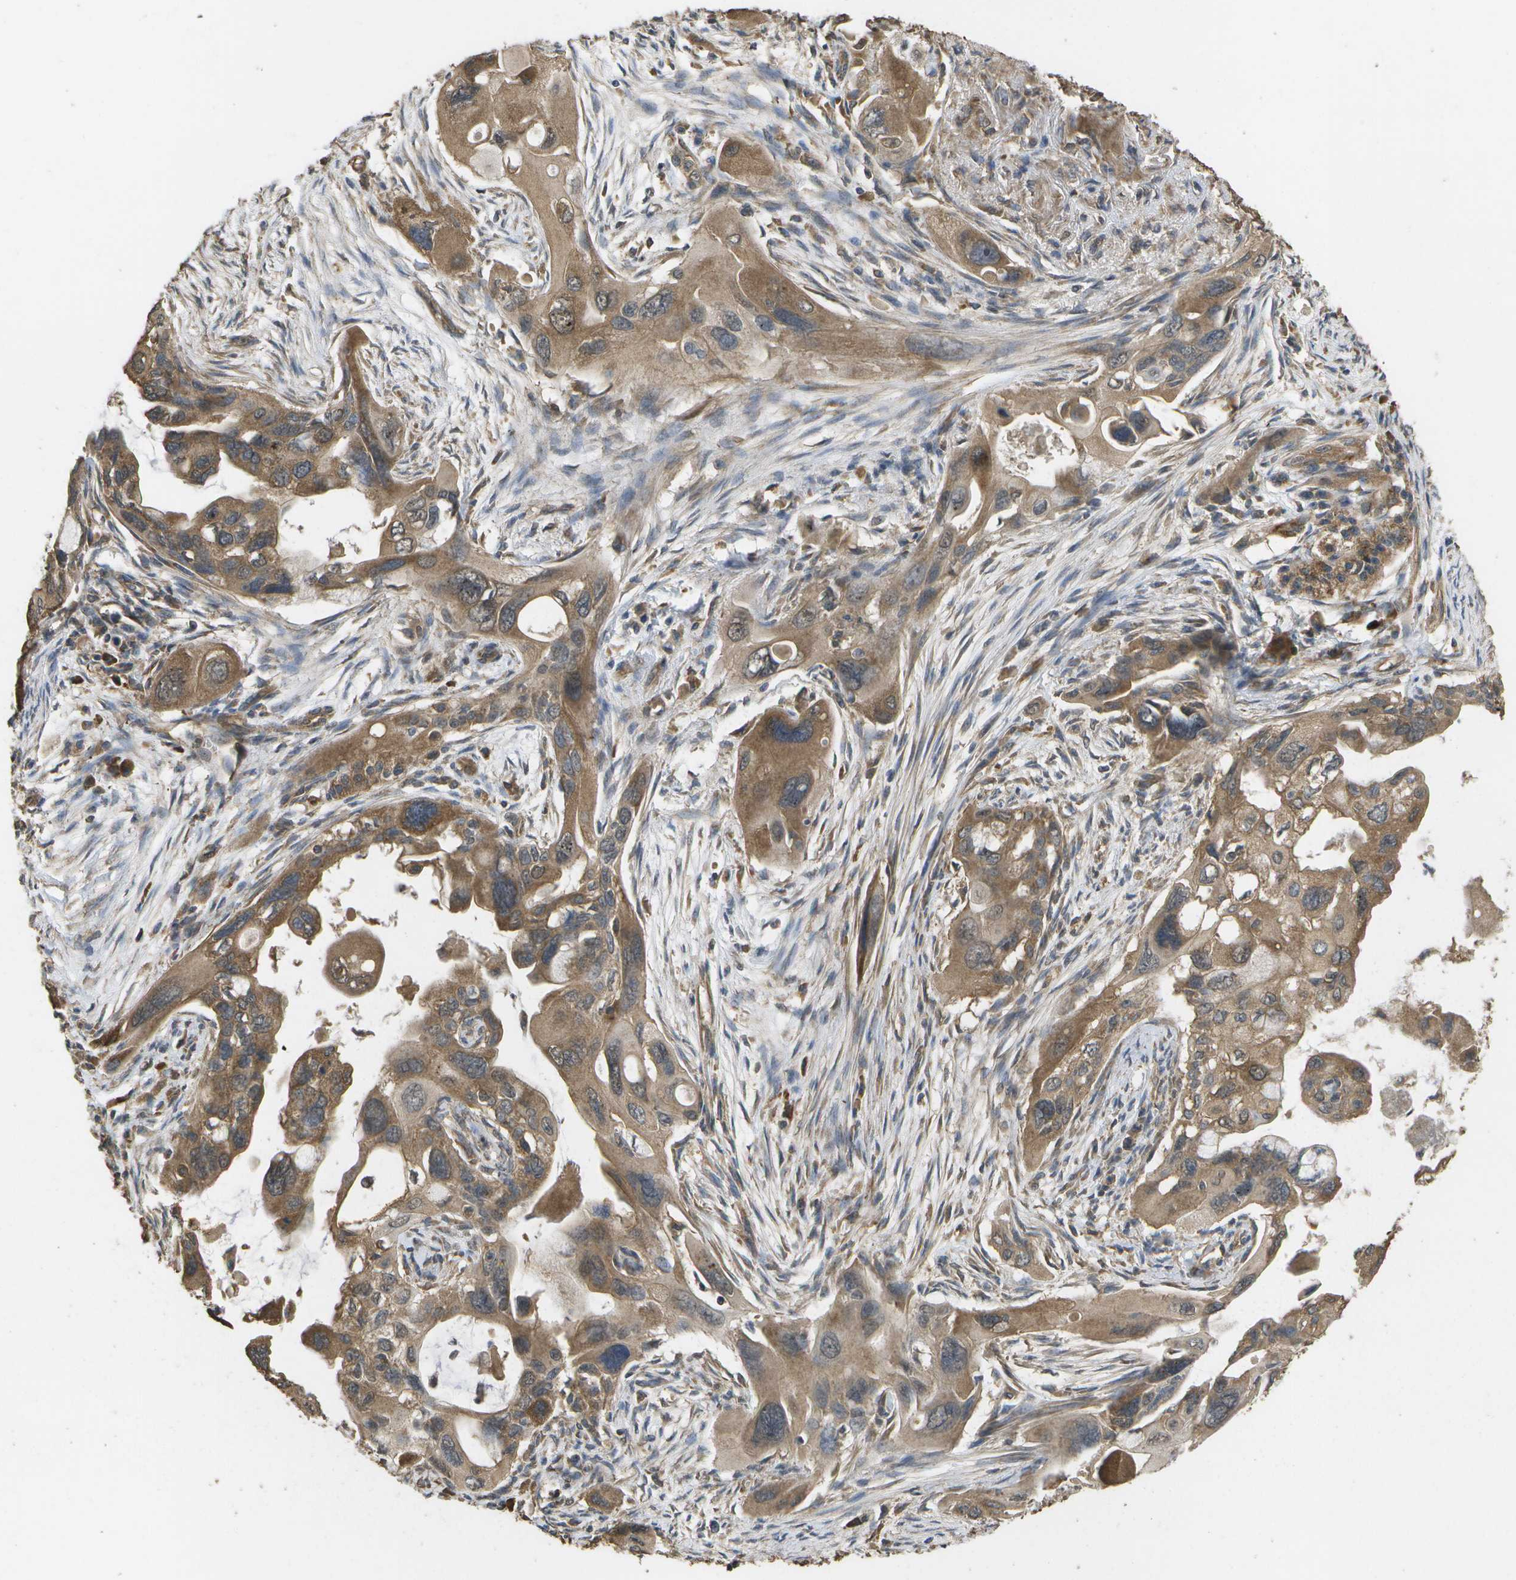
{"staining": {"intensity": "moderate", "quantity": ">75%", "location": "cytoplasmic/membranous"}, "tissue": "pancreatic cancer", "cell_type": "Tumor cells", "image_type": "cancer", "snomed": [{"axis": "morphology", "description": "Adenocarcinoma, NOS"}, {"axis": "topography", "description": "Pancreas"}], "caption": "IHC of pancreatic cancer (adenocarcinoma) demonstrates medium levels of moderate cytoplasmic/membranous positivity in about >75% of tumor cells.", "gene": "SACS", "patient": {"sex": "male", "age": 73}}